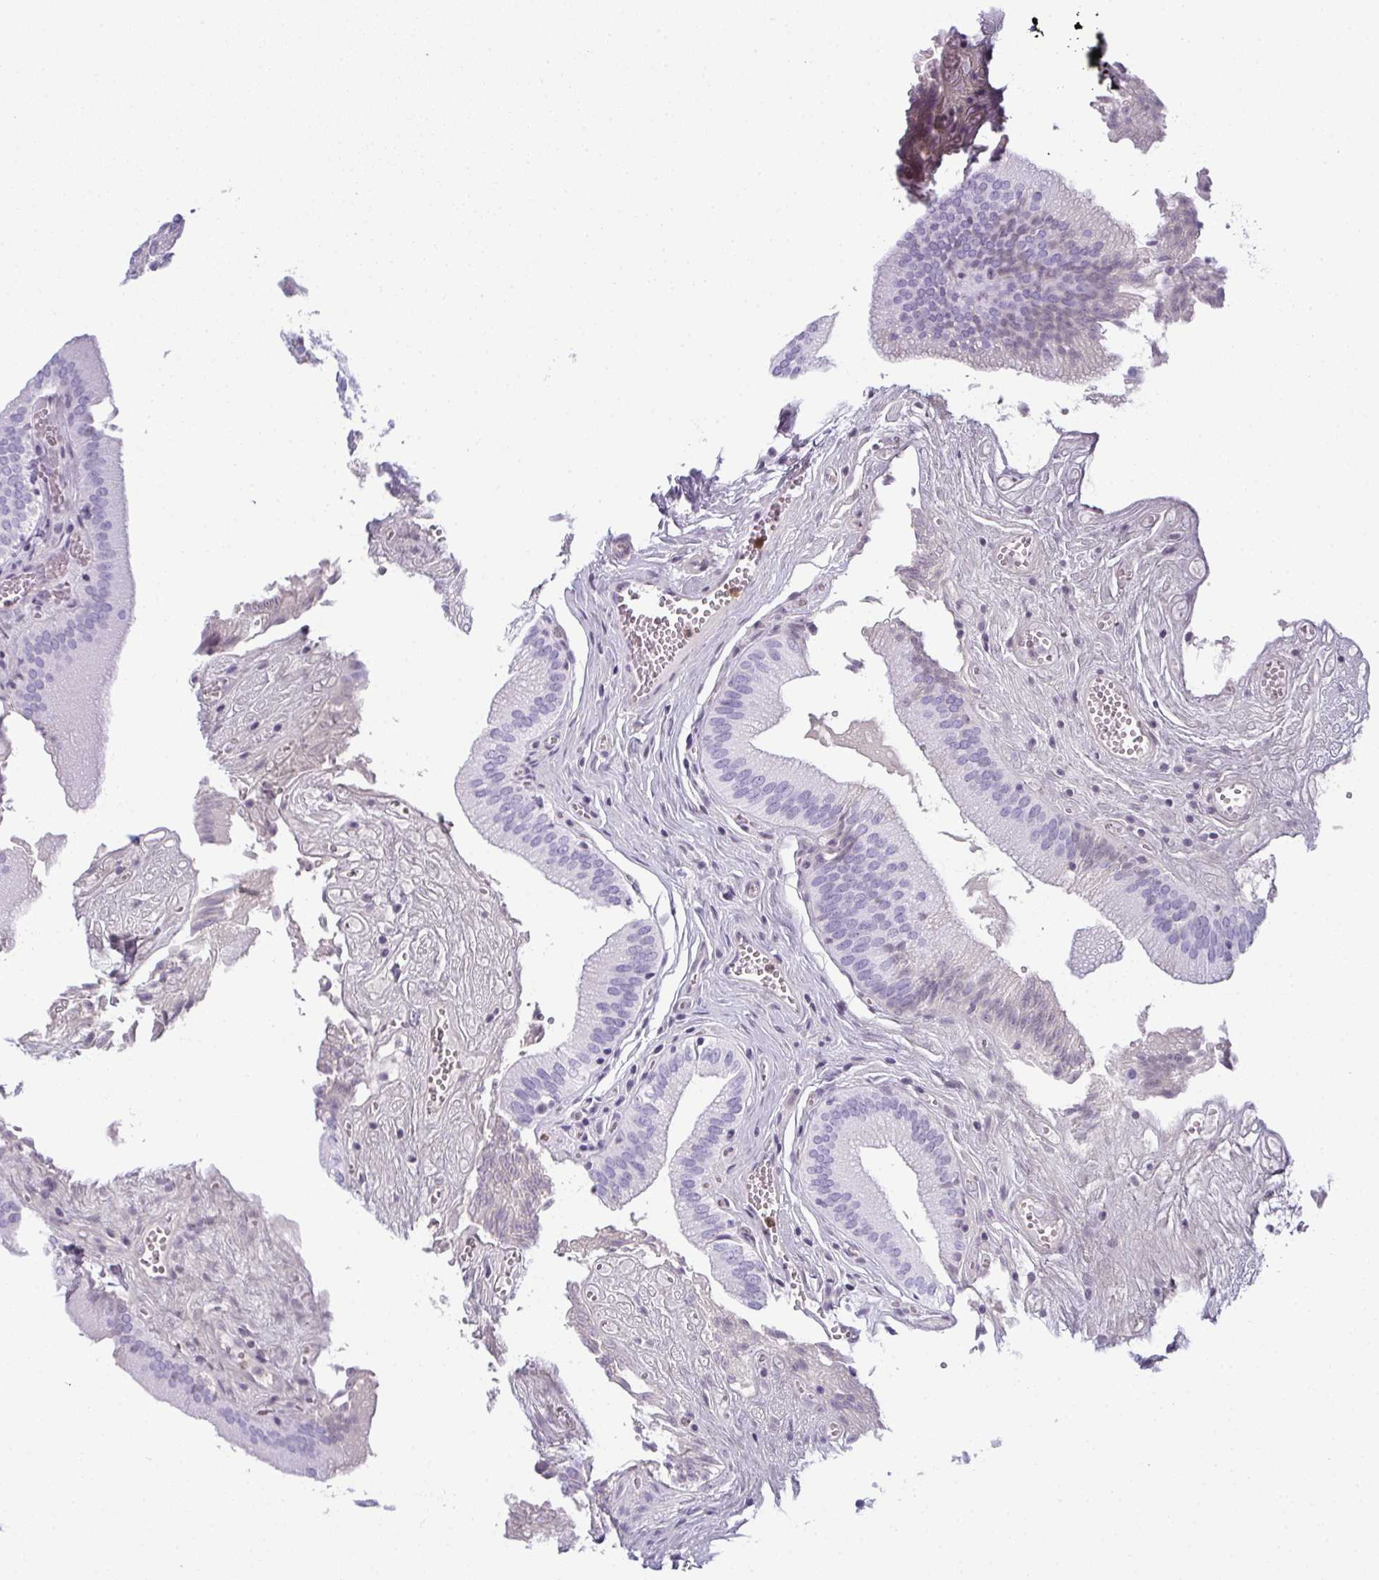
{"staining": {"intensity": "negative", "quantity": "none", "location": "none"}, "tissue": "gallbladder", "cell_type": "Glandular cells", "image_type": "normal", "snomed": [{"axis": "morphology", "description": "Normal tissue, NOS"}, {"axis": "topography", "description": "Gallbladder"}, {"axis": "topography", "description": "Peripheral nerve tissue"}], "caption": "A high-resolution photomicrograph shows immunohistochemistry staining of benign gallbladder, which exhibits no significant staining in glandular cells.", "gene": "CDA", "patient": {"sex": "male", "age": 17}}